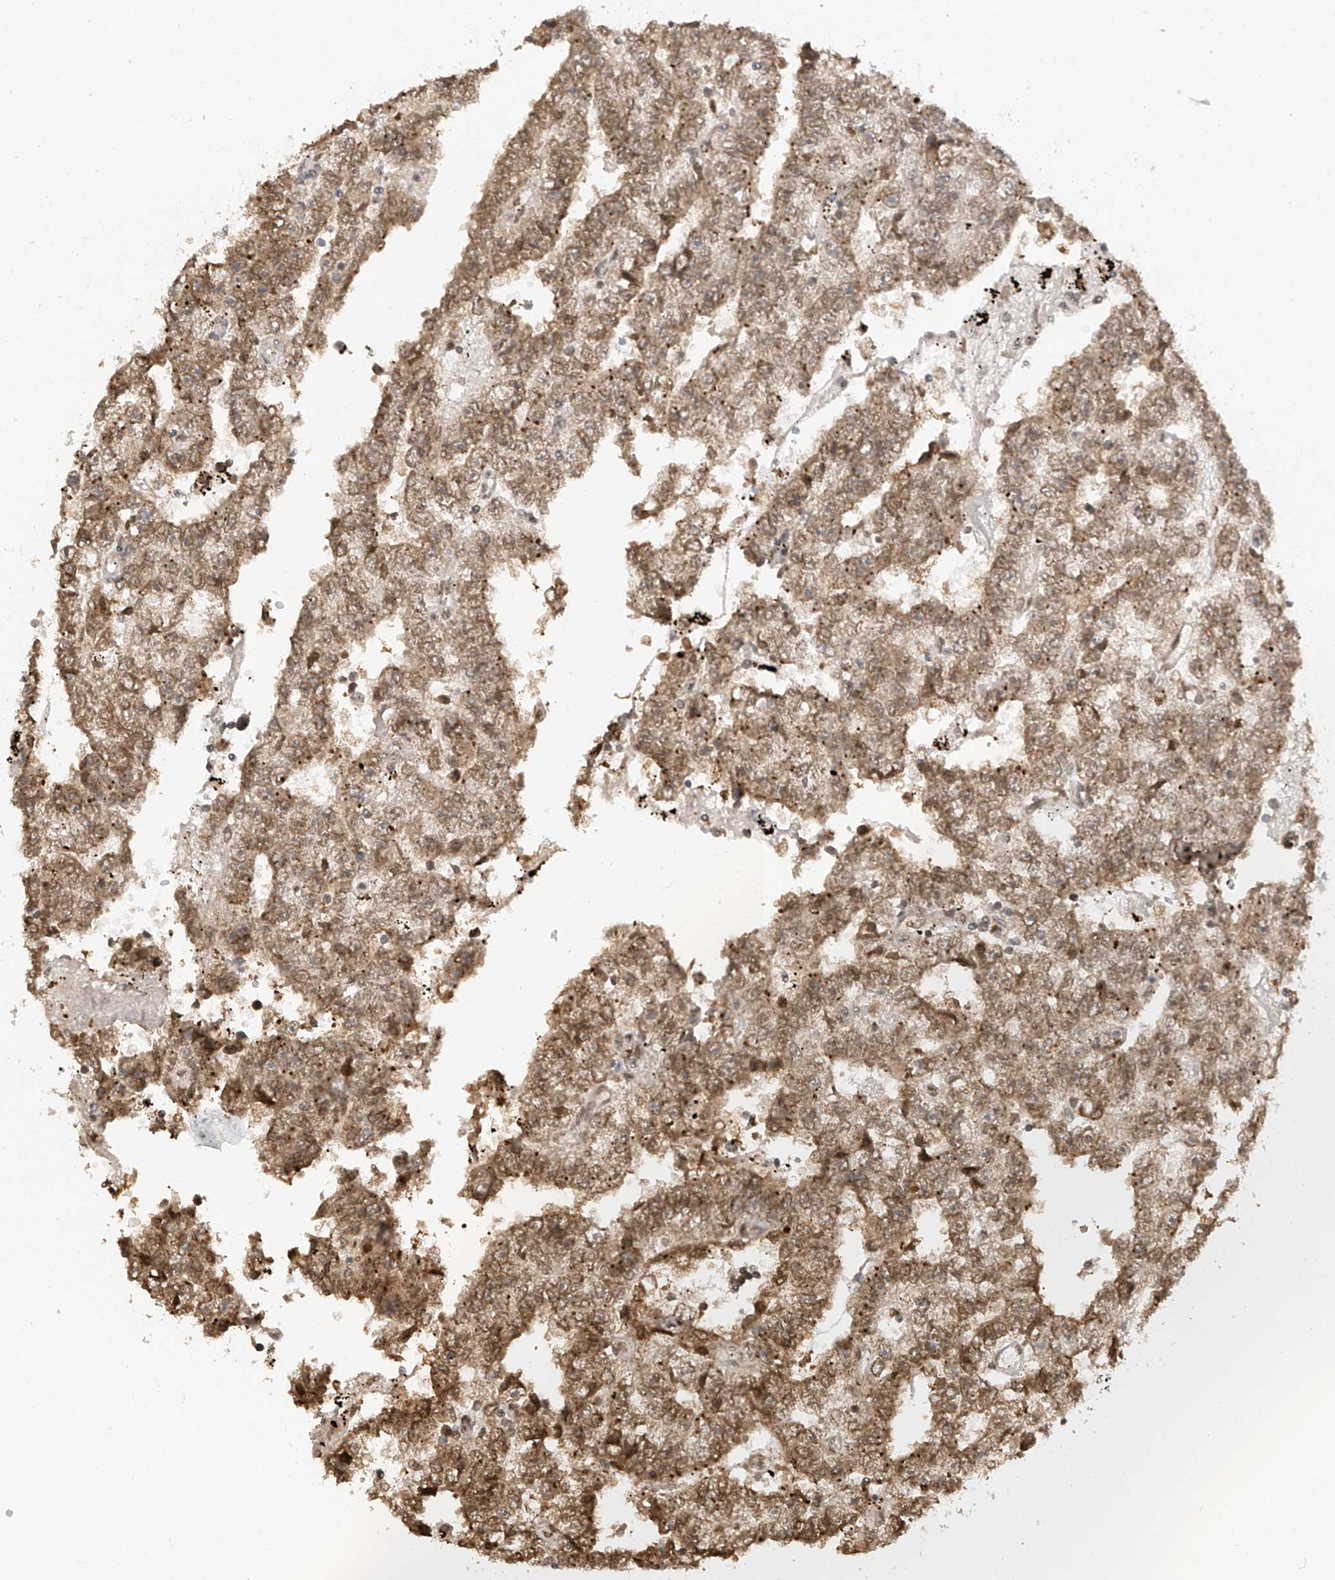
{"staining": {"intensity": "moderate", "quantity": ">75%", "location": "cytoplasmic/membranous,nuclear"}, "tissue": "testis cancer", "cell_type": "Tumor cells", "image_type": "cancer", "snomed": [{"axis": "morphology", "description": "Carcinoma, Embryonal, NOS"}, {"axis": "topography", "description": "Testis"}], "caption": "Testis embryonal carcinoma was stained to show a protein in brown. There is medium levels of moderate cytoplasmic/membranous and nuclear staining in about >75% of tumor cells.", "gene": "KPNB1", "patient": {"sex": "male", "age": 25}}